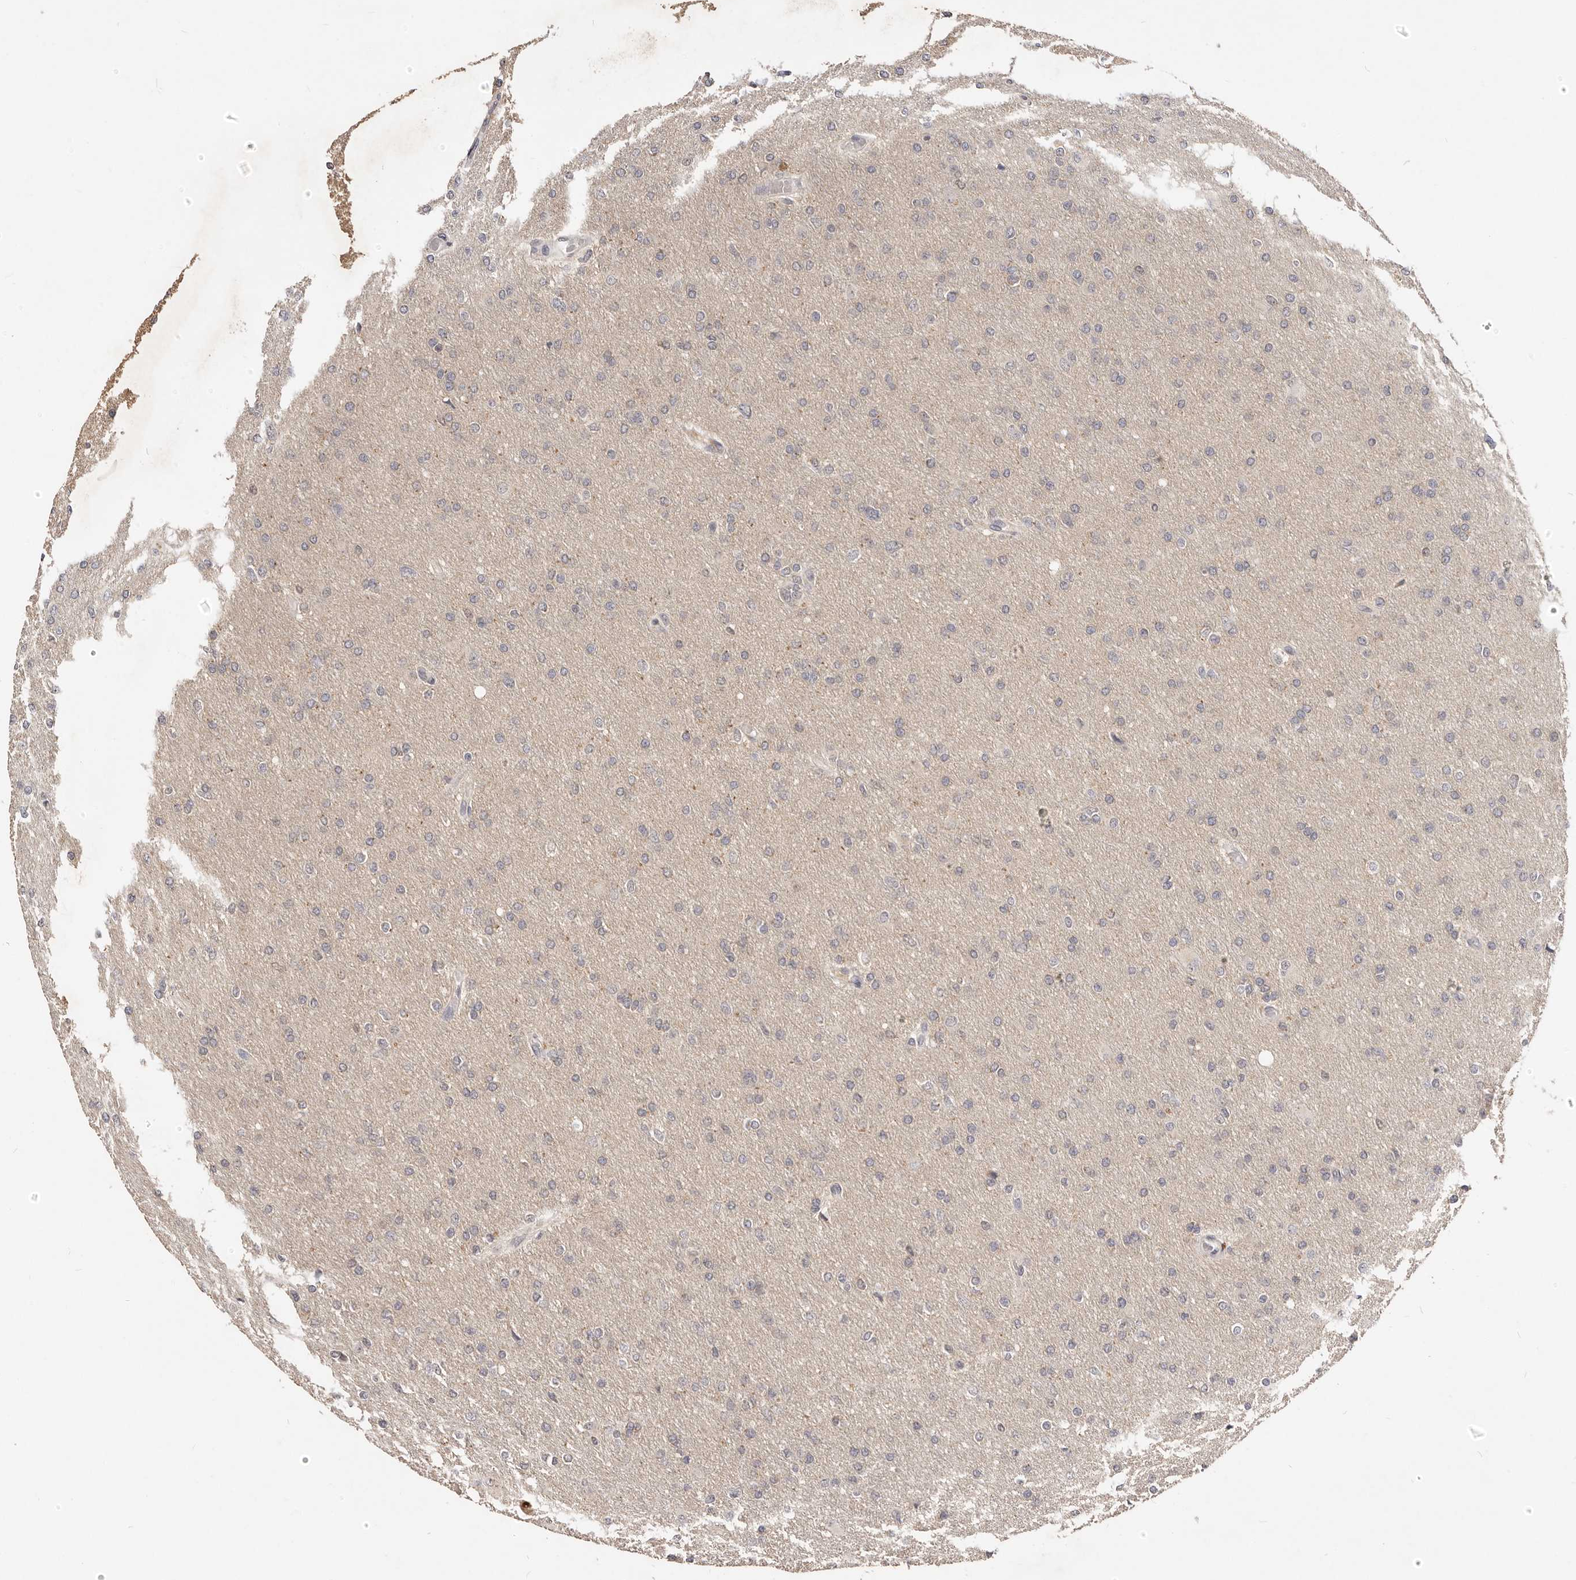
{"staining": {"intensity": "negative", "quantity": "none", "location": "none"}, "tissue": "glioma", "cell_type": "Tumor cells", "image_type": "cancer", "snomed": [{"axis": "morphology", "description": "Glioma, malignant, High grade"}, {"axis": "topography", "description": "Cerebral cortex"}], "caption": "A micrograph of human glioma is negative for staining in tumor cells. (IHC, brightfield microscopy, high magnification).", "gene": "TSPAN13", "patient": {"sex": "female", "age": 36}}